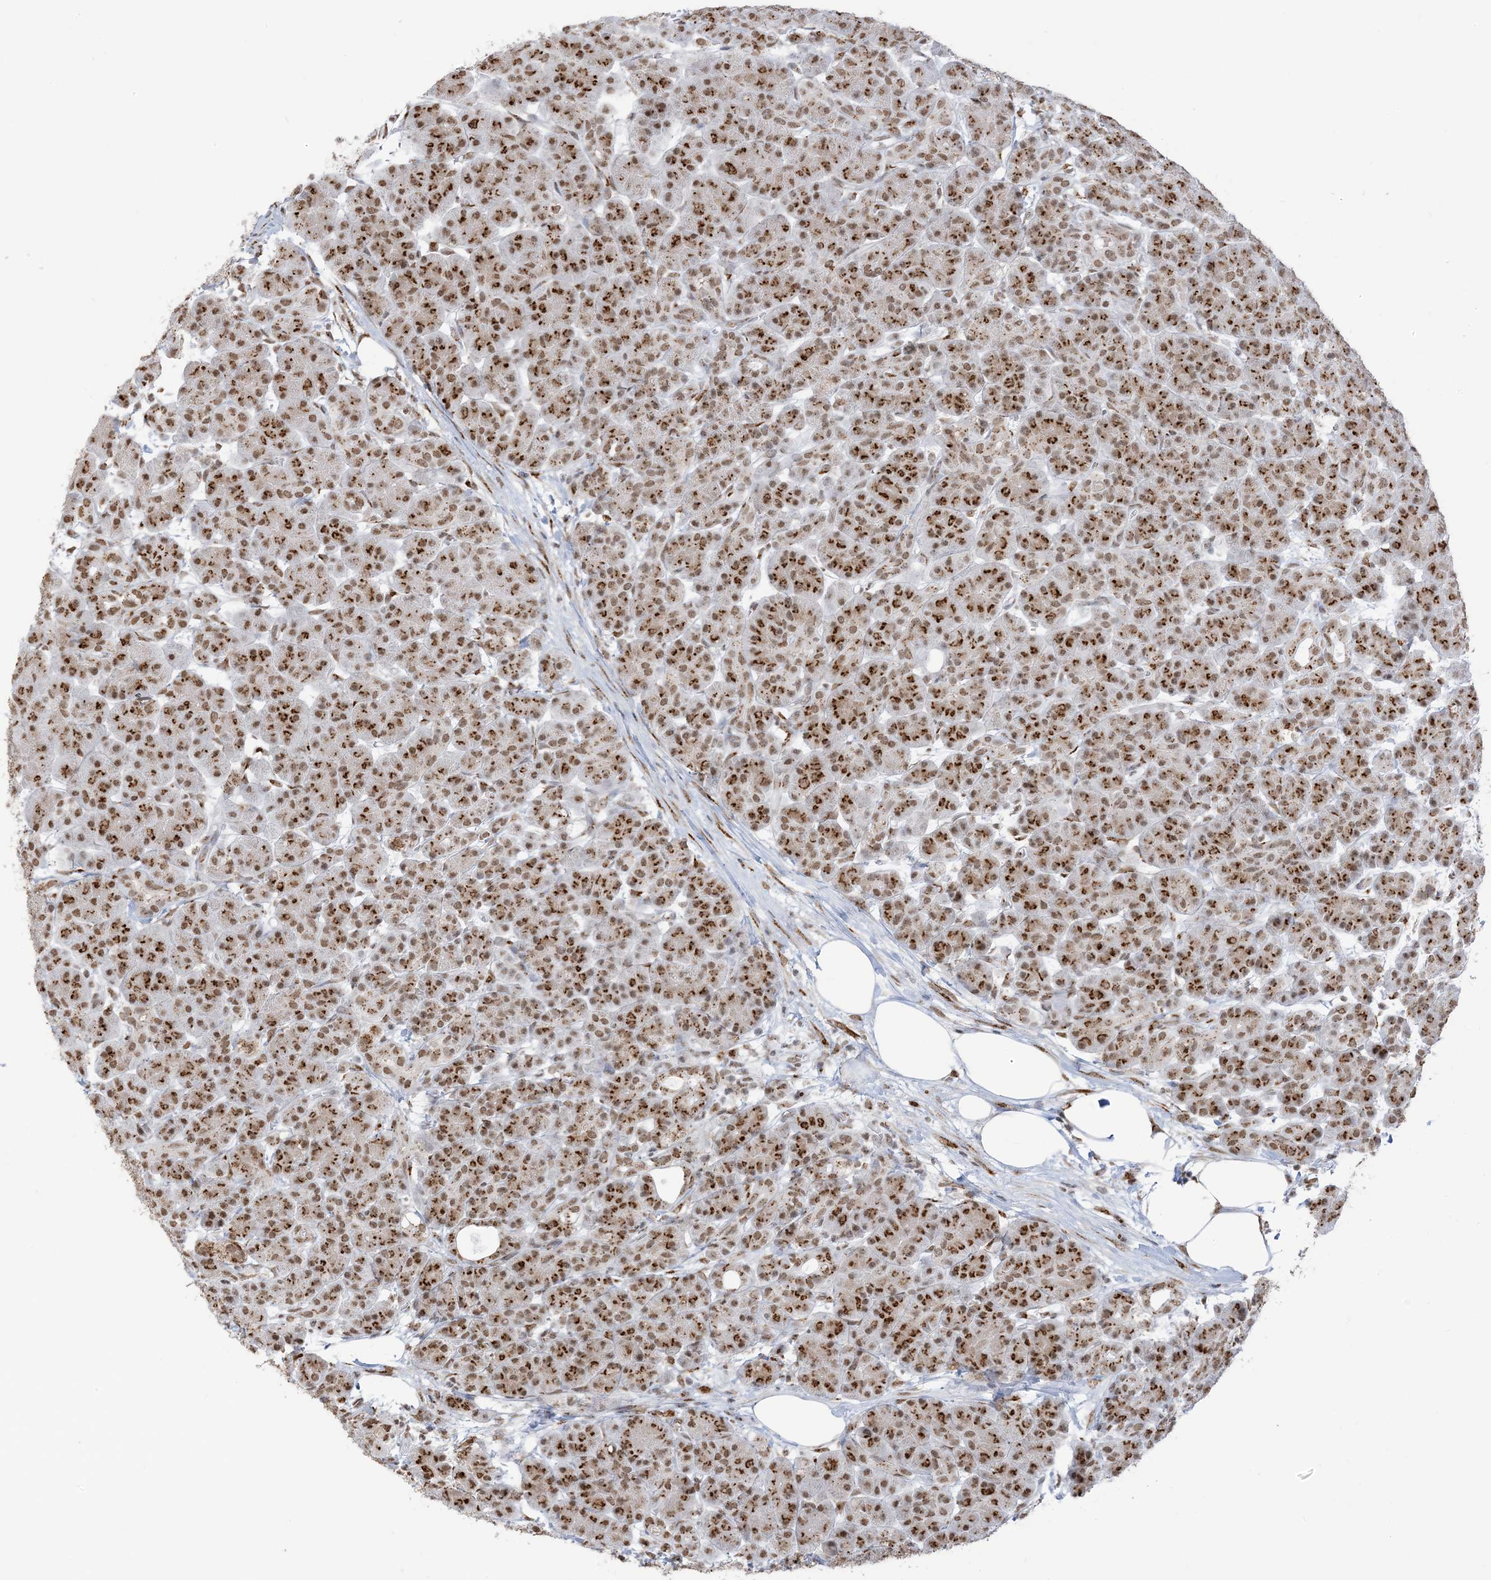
{"staining": {"intensity": "strong", "quantity": ">75%", "location": "cytoplasmic/membranous,nuclear"}, "tissue": "pancreas", "cell_type": "Exocrine glandular cells", "image_type": "normal", "snomed": [{"axis": "morphology", "description": "Normal tissue, NOS"}, {"axis": "topography", "description": "Pancreas"}], "caption": "Immunohistochemical staining of normal pancreas exhibits high levels of strong cytoplasmic/membranous,nuclear staining in approximately >75% of exocrine glandular cells. Using DAB (3,3'-diaminobenzidine) (brown) and hematoxylin (blue) stains, captured at high magnification using brightfield microscopy.", "gene": "GPR107", "patient": {"sex": "male", "age": 63}}